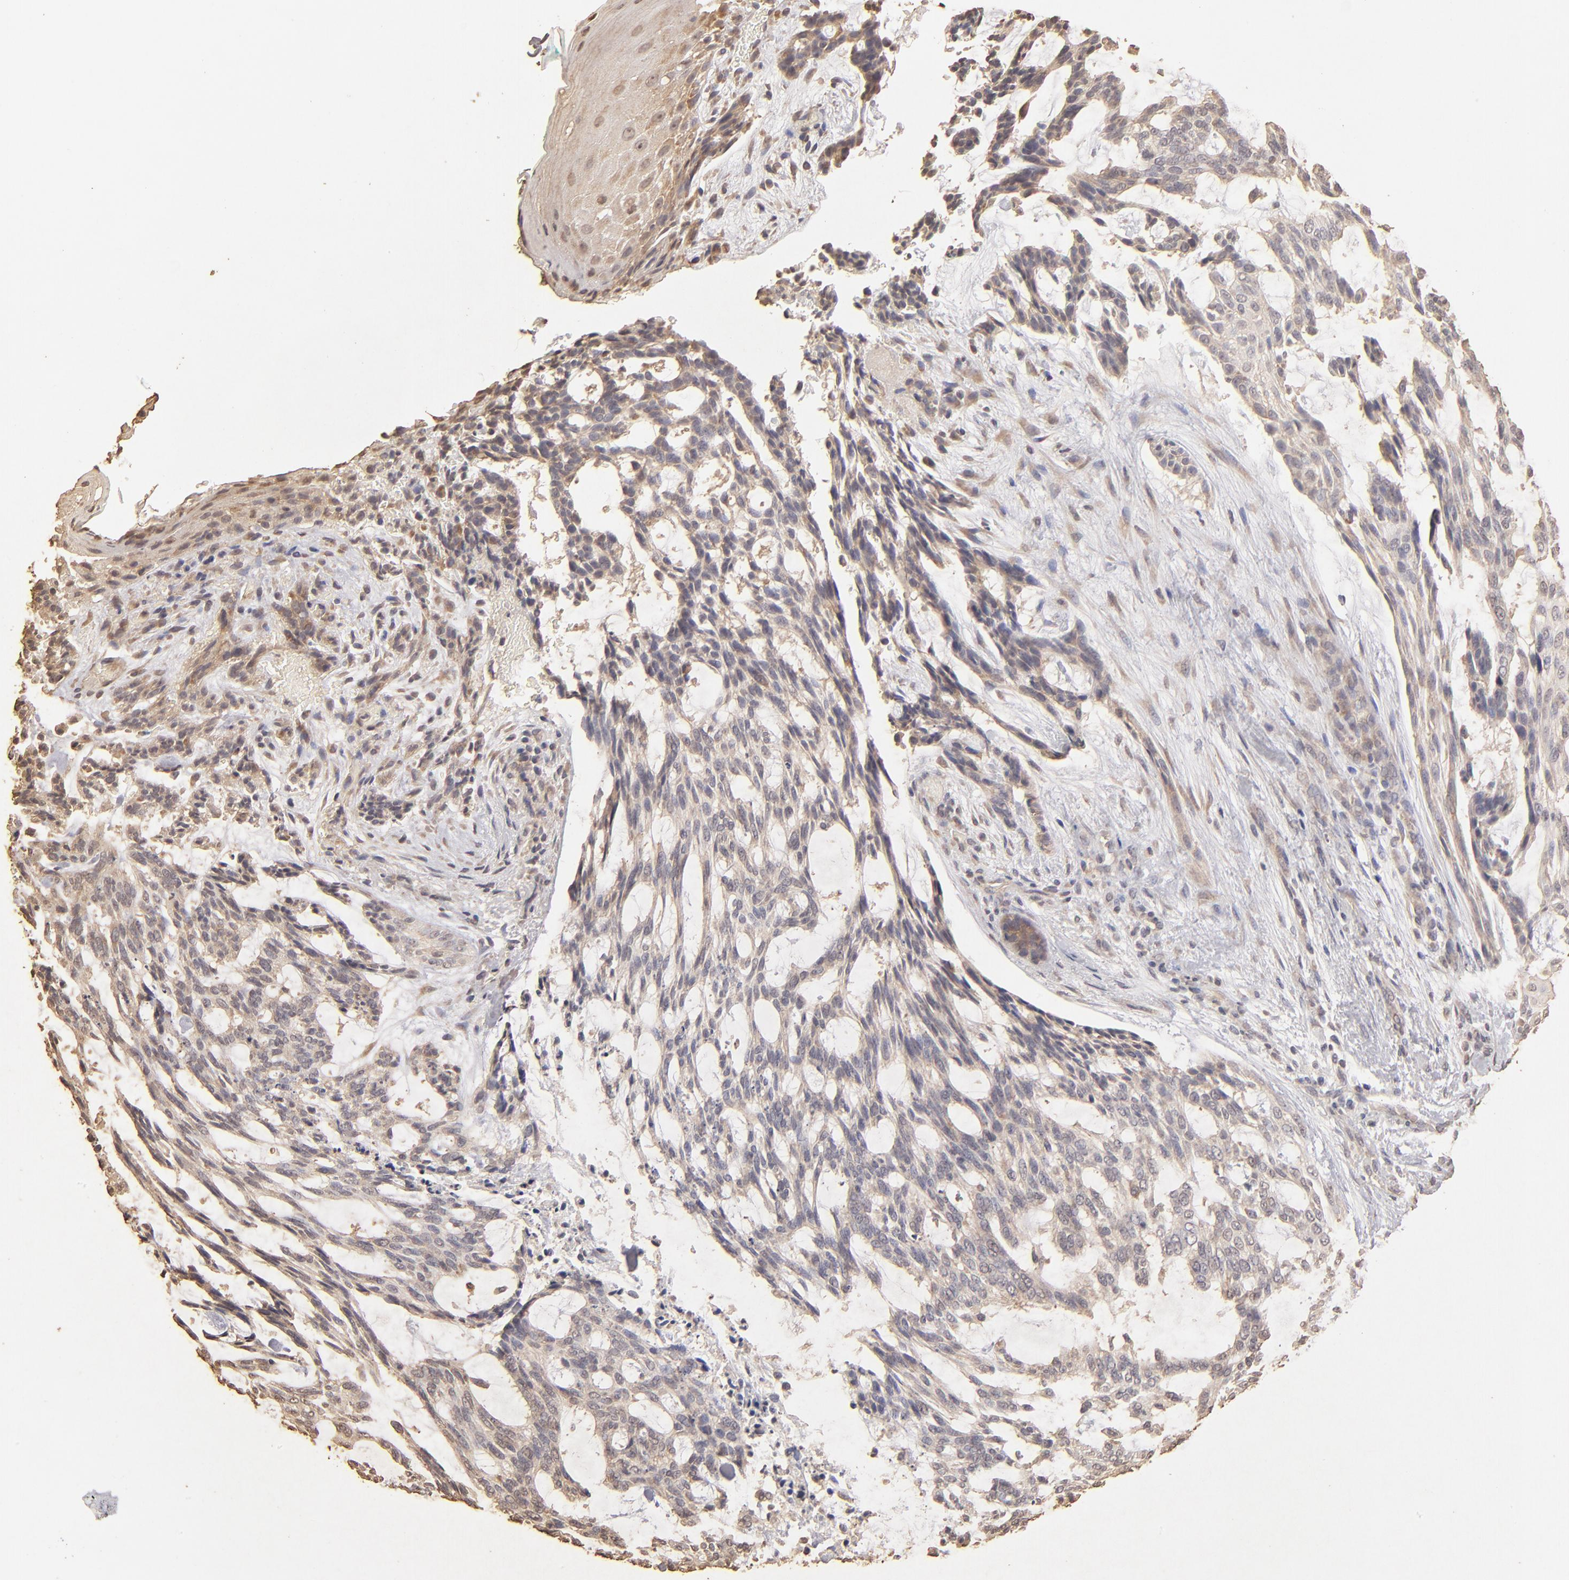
{"staining": {"intensity": "weak", "quantity": ">75%", "location": "cytoplasmic/membranous"}, "tissue": "skin cancer", "cell_type": "Tumor cells", "image_type": "cancer", "snomed": [{"axis": "morphology", "description": "Normal tissue, NOS"}, {"axis": "morphology", "description": "Basal cell carcinoma"}, {"axis": "topography", "description": "Skin"}], "caption": "An immunohistochemistry (IHC) histopathology image of neoplastic tissue is shown. Protein staining in brown shows weak cytoplasmic/membranous positivity in skin cancer within tumor cells. (Brightfield microscopy of DAB IHC at high magnification).", "gene": "OPHN1", "patient": {"sex": "female", "age": 71}}